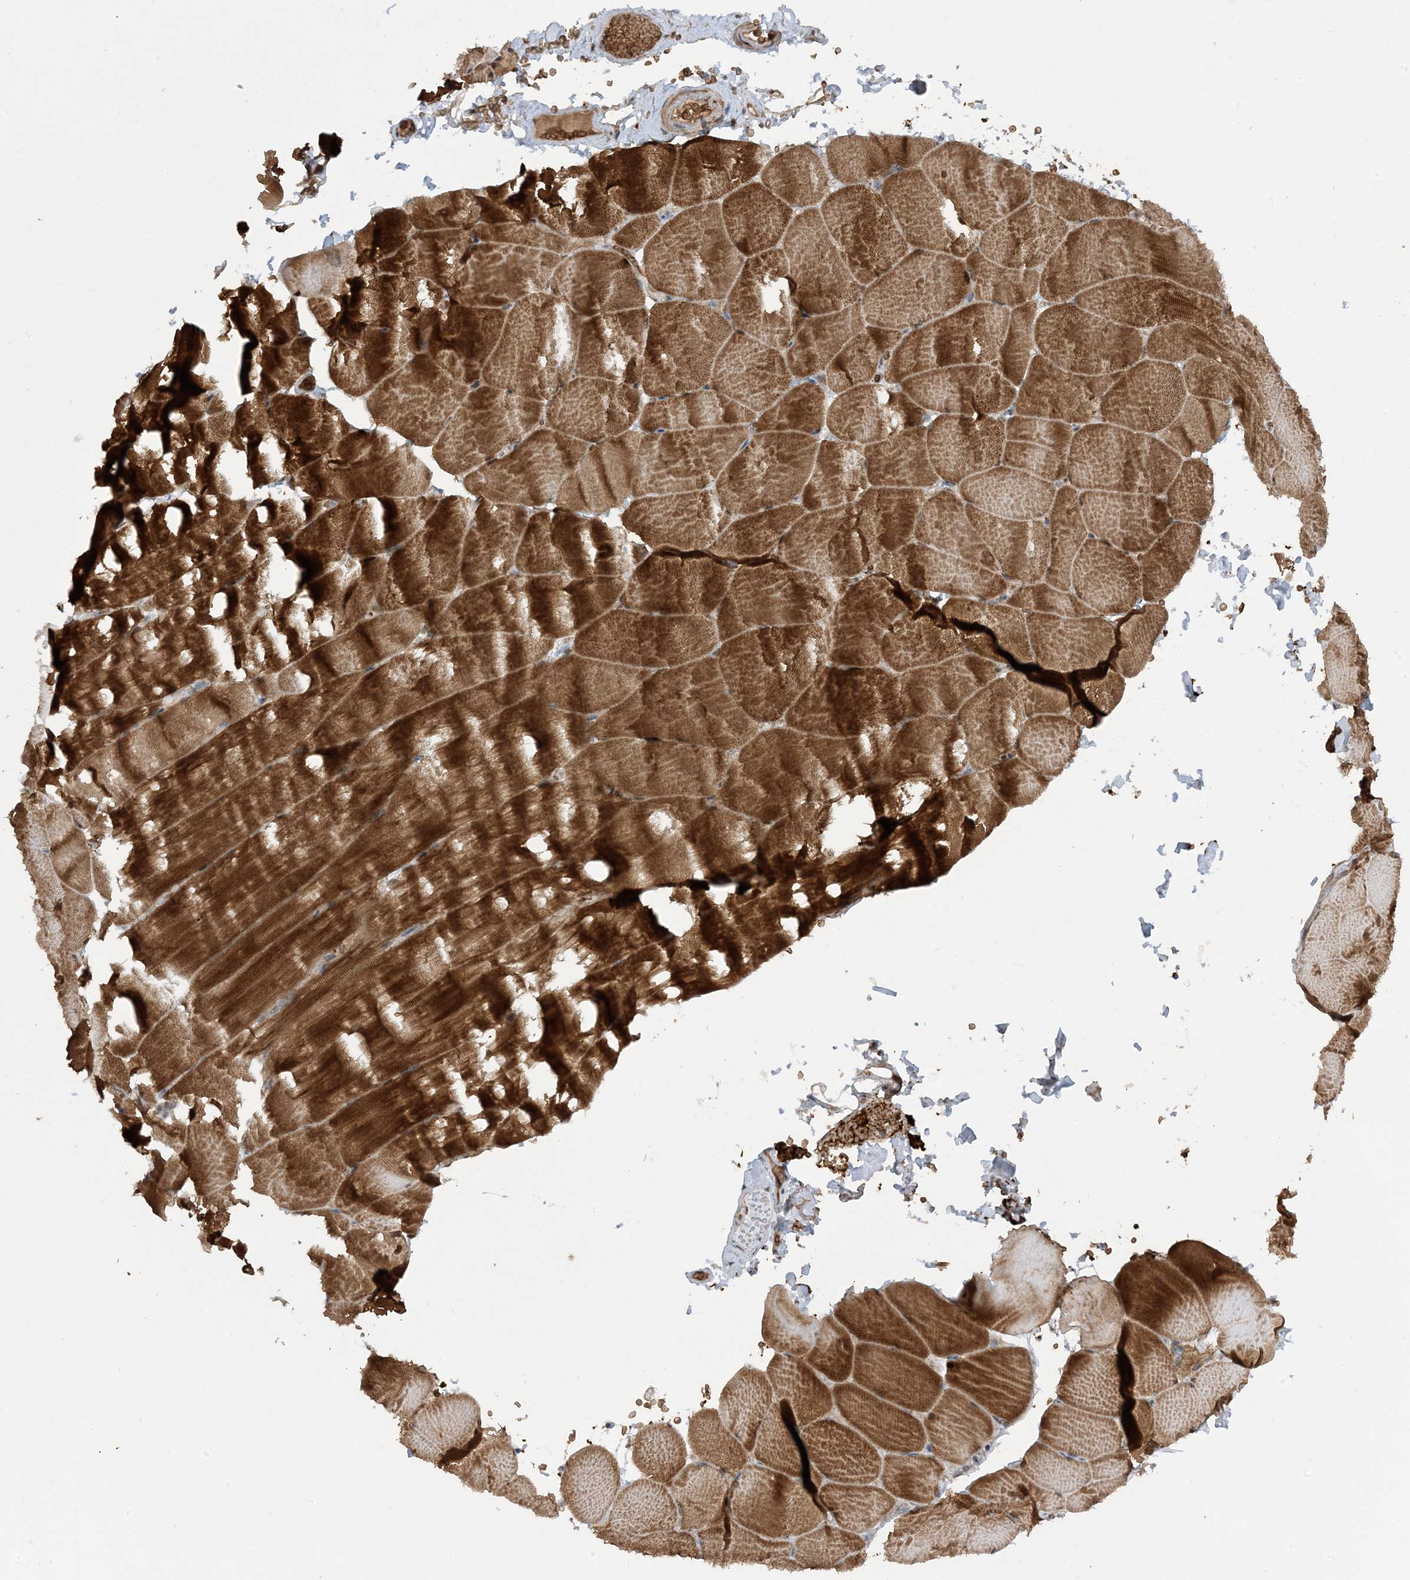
{"staining": {"intensity": "strong", "quantity": ">75%", "location": "cytoplasmic/membranous"}, "tissue": "skeletal muscle", "cell_type": "Myocytes", "image_type": "normal", "snomed": [{"axis": "morphology", "description": "Normal tissue, NOS"}, {"axis": "topography", "description": "Skeletal muscle"}, {"axis": "topography", "description": "Parathyroid gland"}], "caption": "Approximately >75% of myocytes in benign human skeletal muscle demonstrate strong cytoplasmic/membranous protein expression as visualized by brown immunohistochemical staining.", "gene": "PUSL1", "patient": {"sex": "female", "age": 37}}